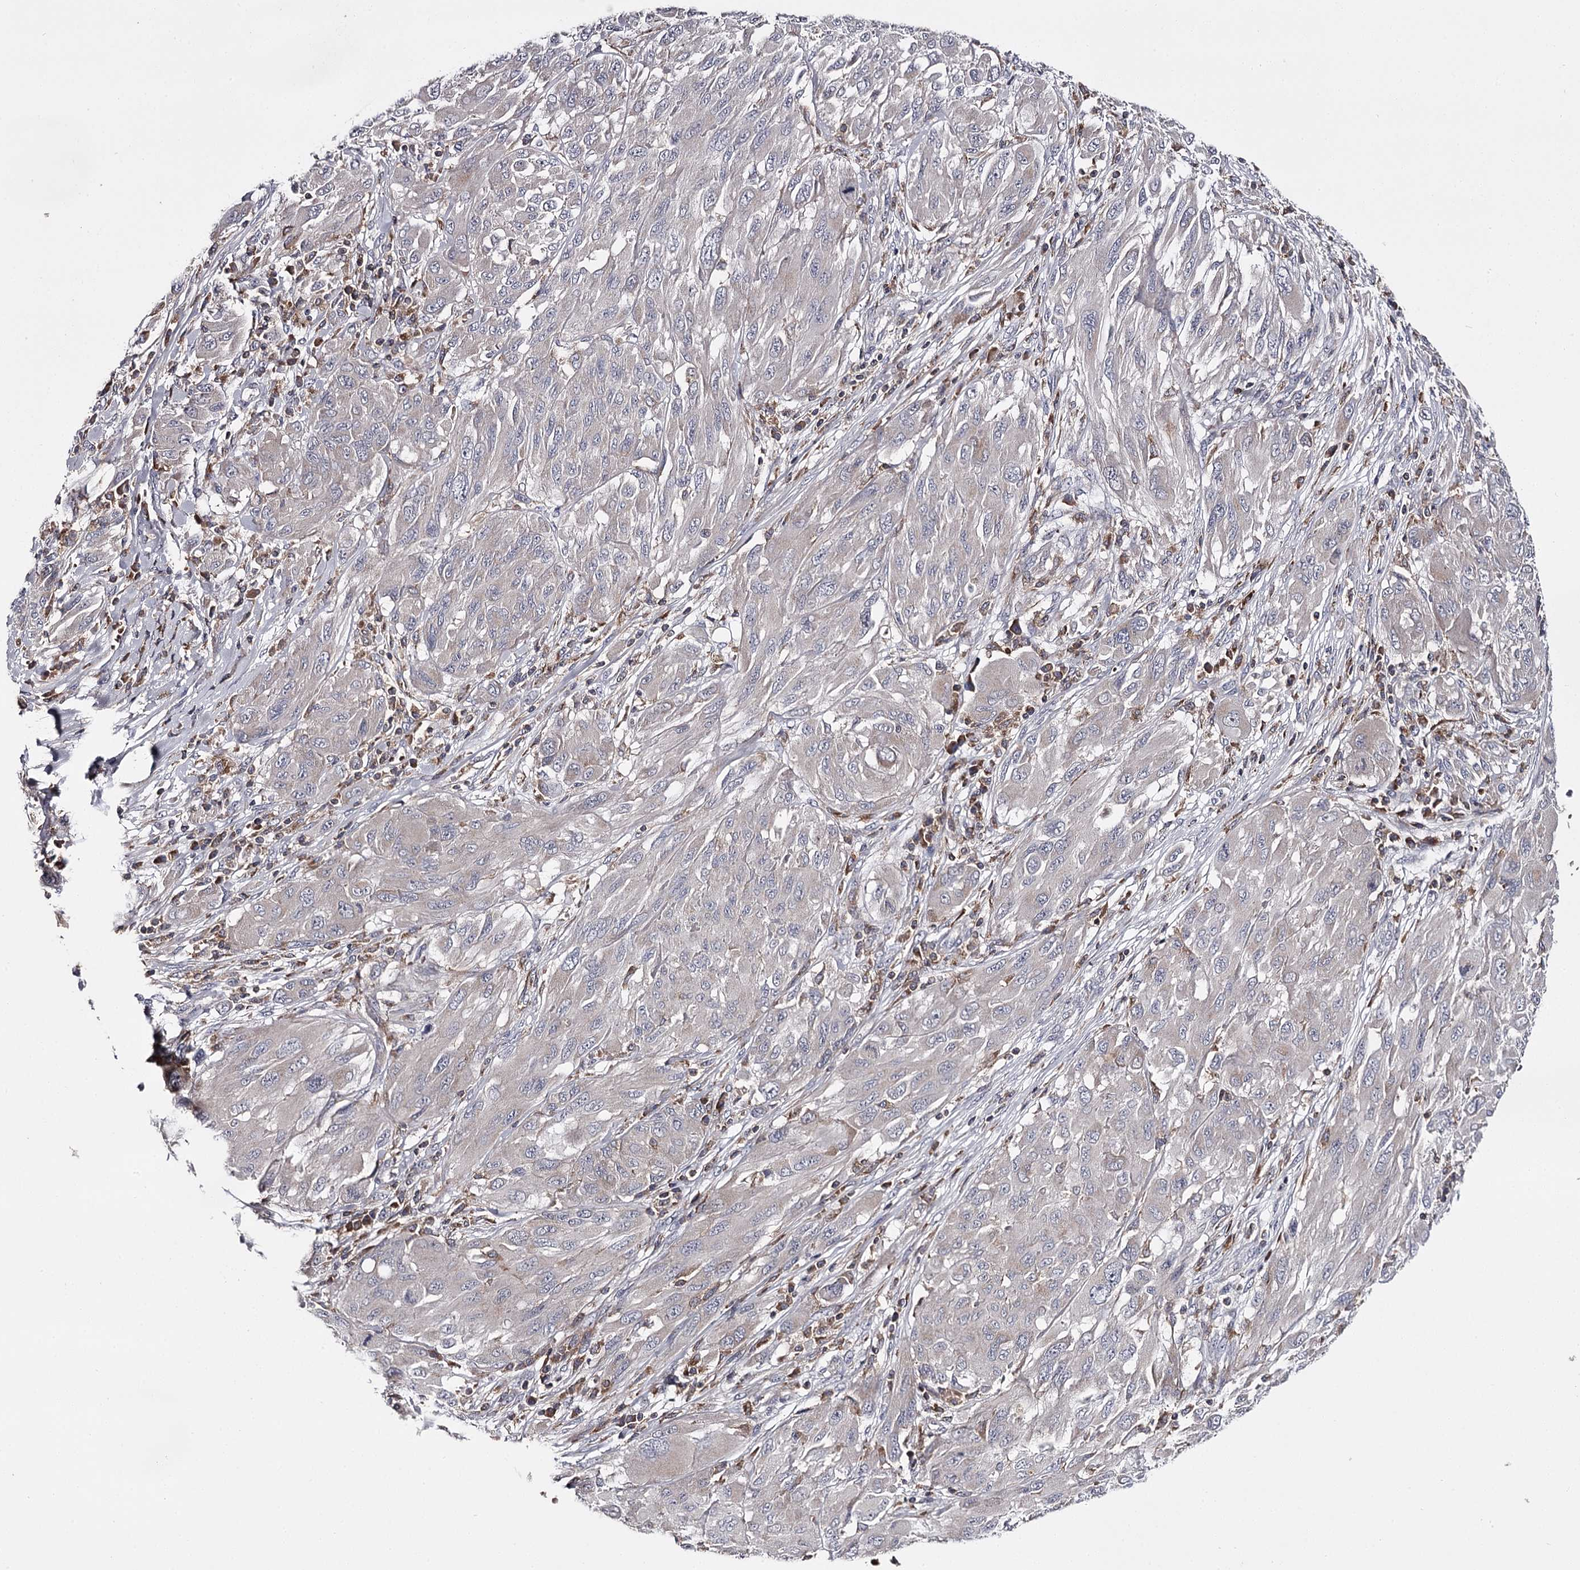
{"staining": {"intensity": "negative", "quantity": "none", "location": "none"}, "tissue": "melanoma", "cell_type": "Tumor cells", "image_type": "cancer", "snomed": [{"axis": "morphology", "description": "Malignant melanoma, NOS"}, {"axis": "topography", "description": "Skin"}], "caption": "Tumor cells are negative for protein expression in human malignant melanoma. (DAB (3,3'-diaminobenzidine) IHC, high magnification).", "gene": "RASSF6", "patient": {"sex": "female", "age": 91}}